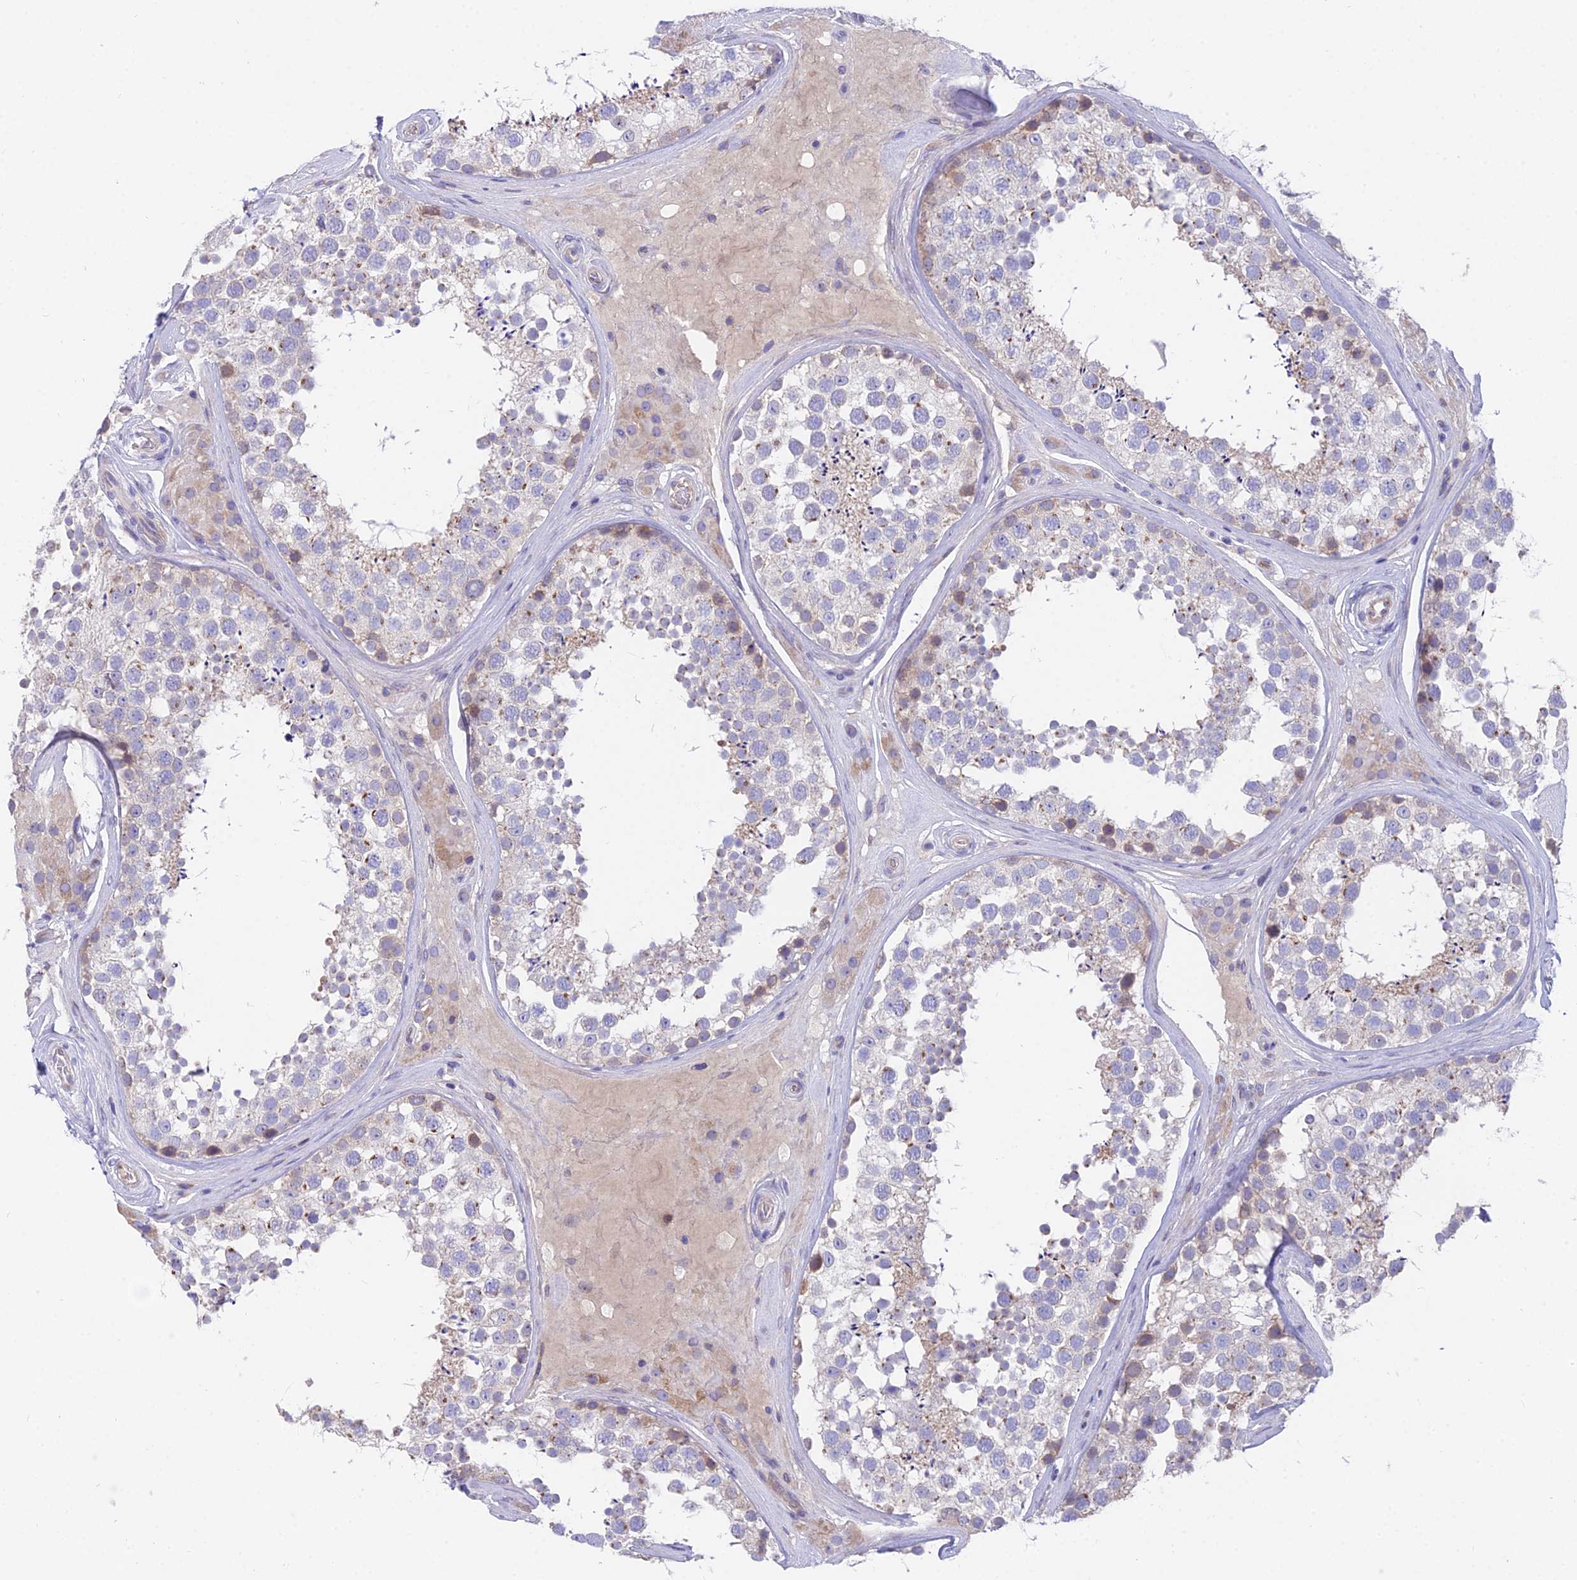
{"staining": {"intensity": "moderate", "quantity": "<25%", "location": "cytoplasmic/membranous"}, "tissue": "testis", "cell_type": "Cells in seminiferous ducts", "image_type": "normal", "snomed": [{"axis": "morphology", "description": "Normal tissue, NOS"}, {"axis": "topography", "description": "Testis"}], "caption": "An image showing moderate cytoplasmic/membranous positivity in approximately <25% of cells in seminiferous ducts in normal testis, as visualized by brown immunohistochemical staining.", "gene": "FAM168B", "patient": {"sex": "male", "age": 46}}